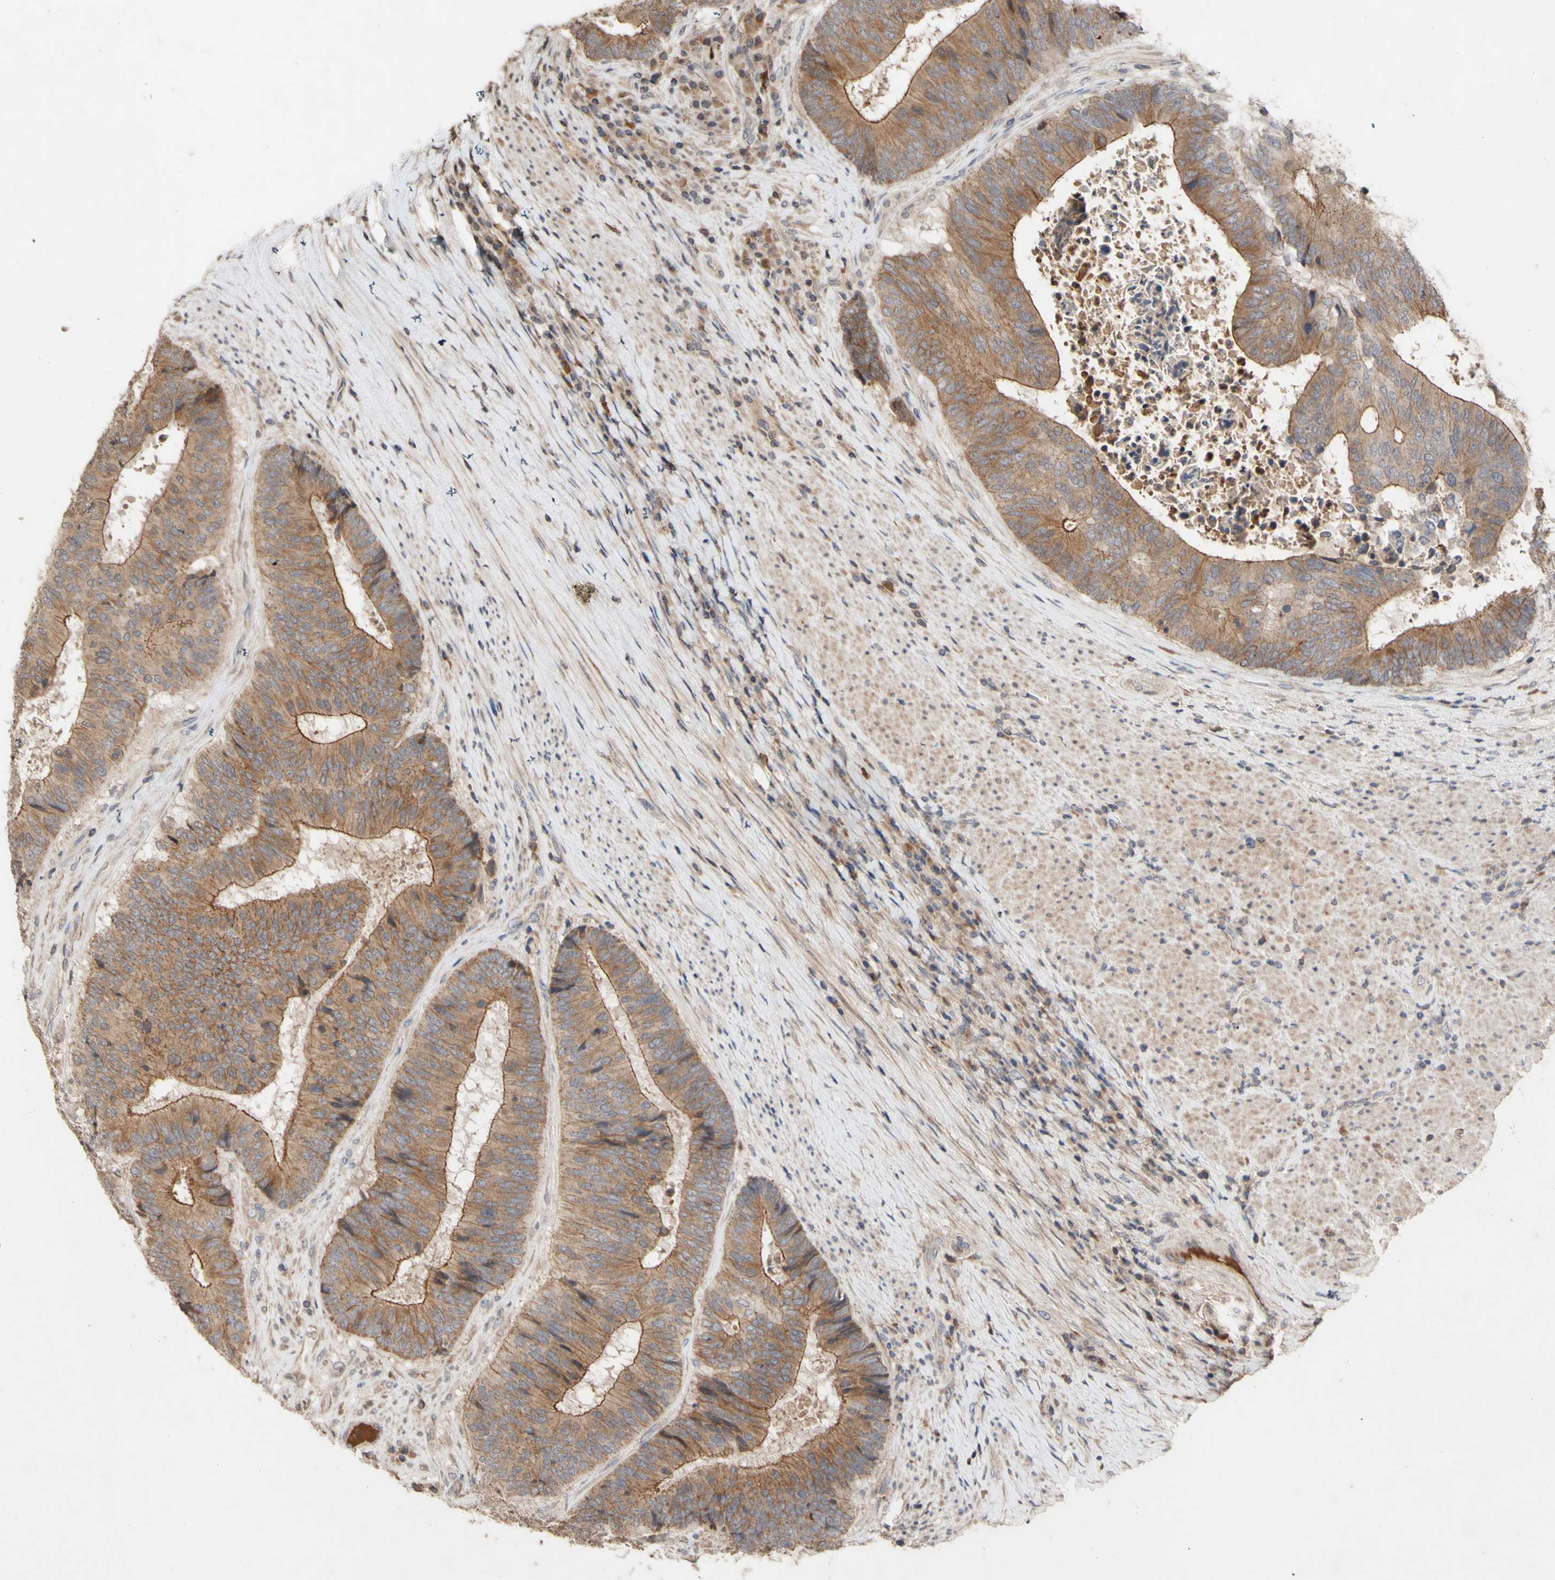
{"staining": {"intensity": "moderate", "quantity": ">75%", "location": "cytoplasmic/membranous"}, "tissue": "colorectal cancer", "cell_type": "Tumor cells", "image_type": "cancer", "snomed": [{"axis": "morphology", "description": "Adenocarcinoma, NOS"}, {"axis": "topography", "description": "Rectum"}], "caption": "Tumor cells show moderate cytoplasmic/membranous staining in about >75% of cells in colorectal adenocarcinoma. (Stains: DAB in brown, nuclei in blue, Microscopy: brightfield microscopy at high magnification).", "gene": "NECTIN3", "patient": {"sex": "male", "age": 72}}